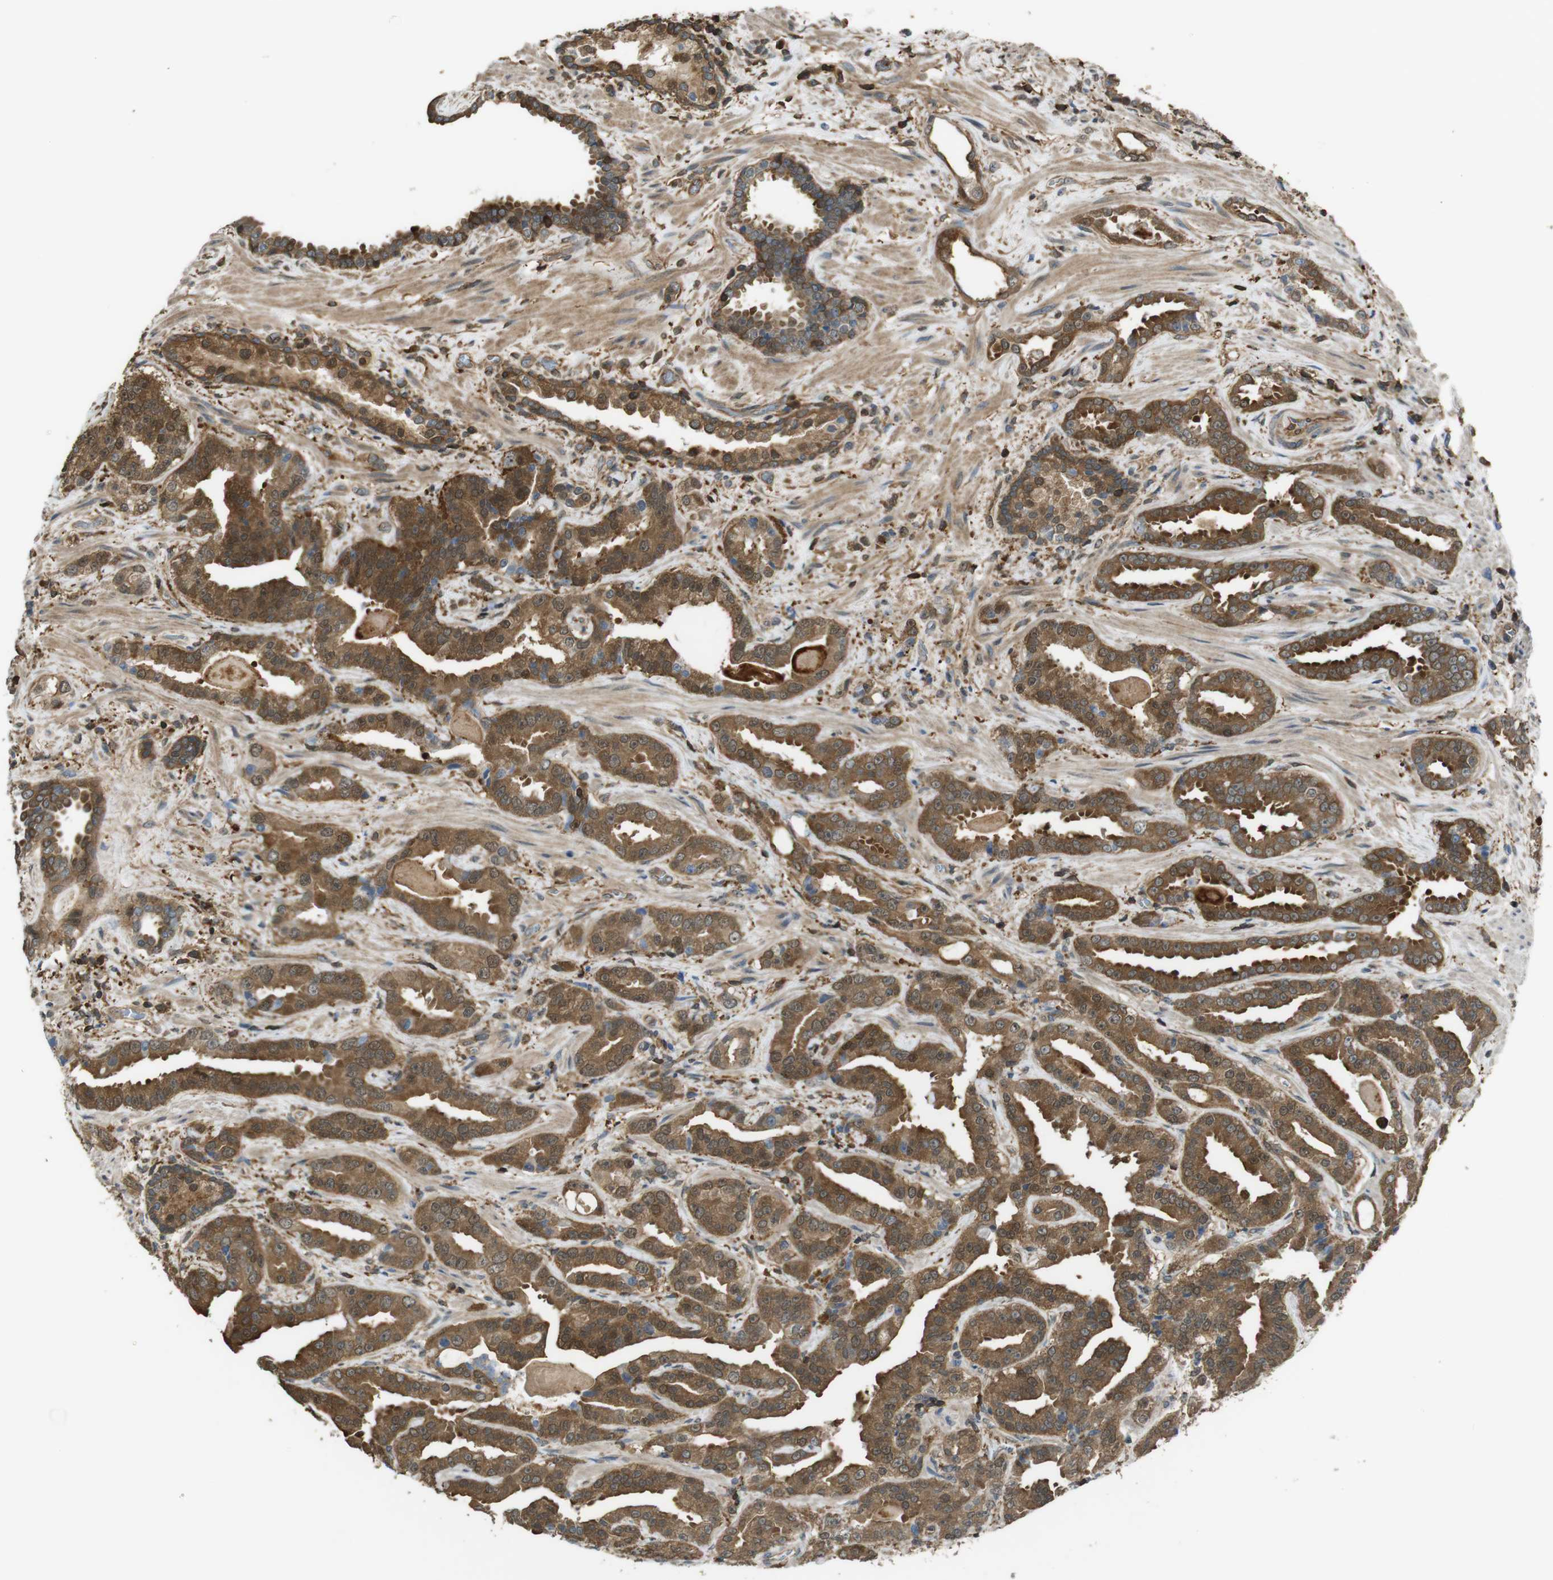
{"staining": {"intensity": "strong", "quantity": ">75%", "location": "cytoplasmic/membranous"}, "tissue": "prostate cancer", "cell_type": "Tumor cells", "image_type": "cancer", "snomed": [{"axis": "morphology", "description": "Adenocarcinoma, Low grade"}, {"axis": "topography", "description": "Prostate"}], "caption": "Protein expression analysis of prostate adenocarcinoma (low-grade) exhibits strong cytoplasmic/membranous staining in approximately >75% of tumor cells.", "gene": "ARHGDIA", "patient": {"sex": "male", "age": 60}}